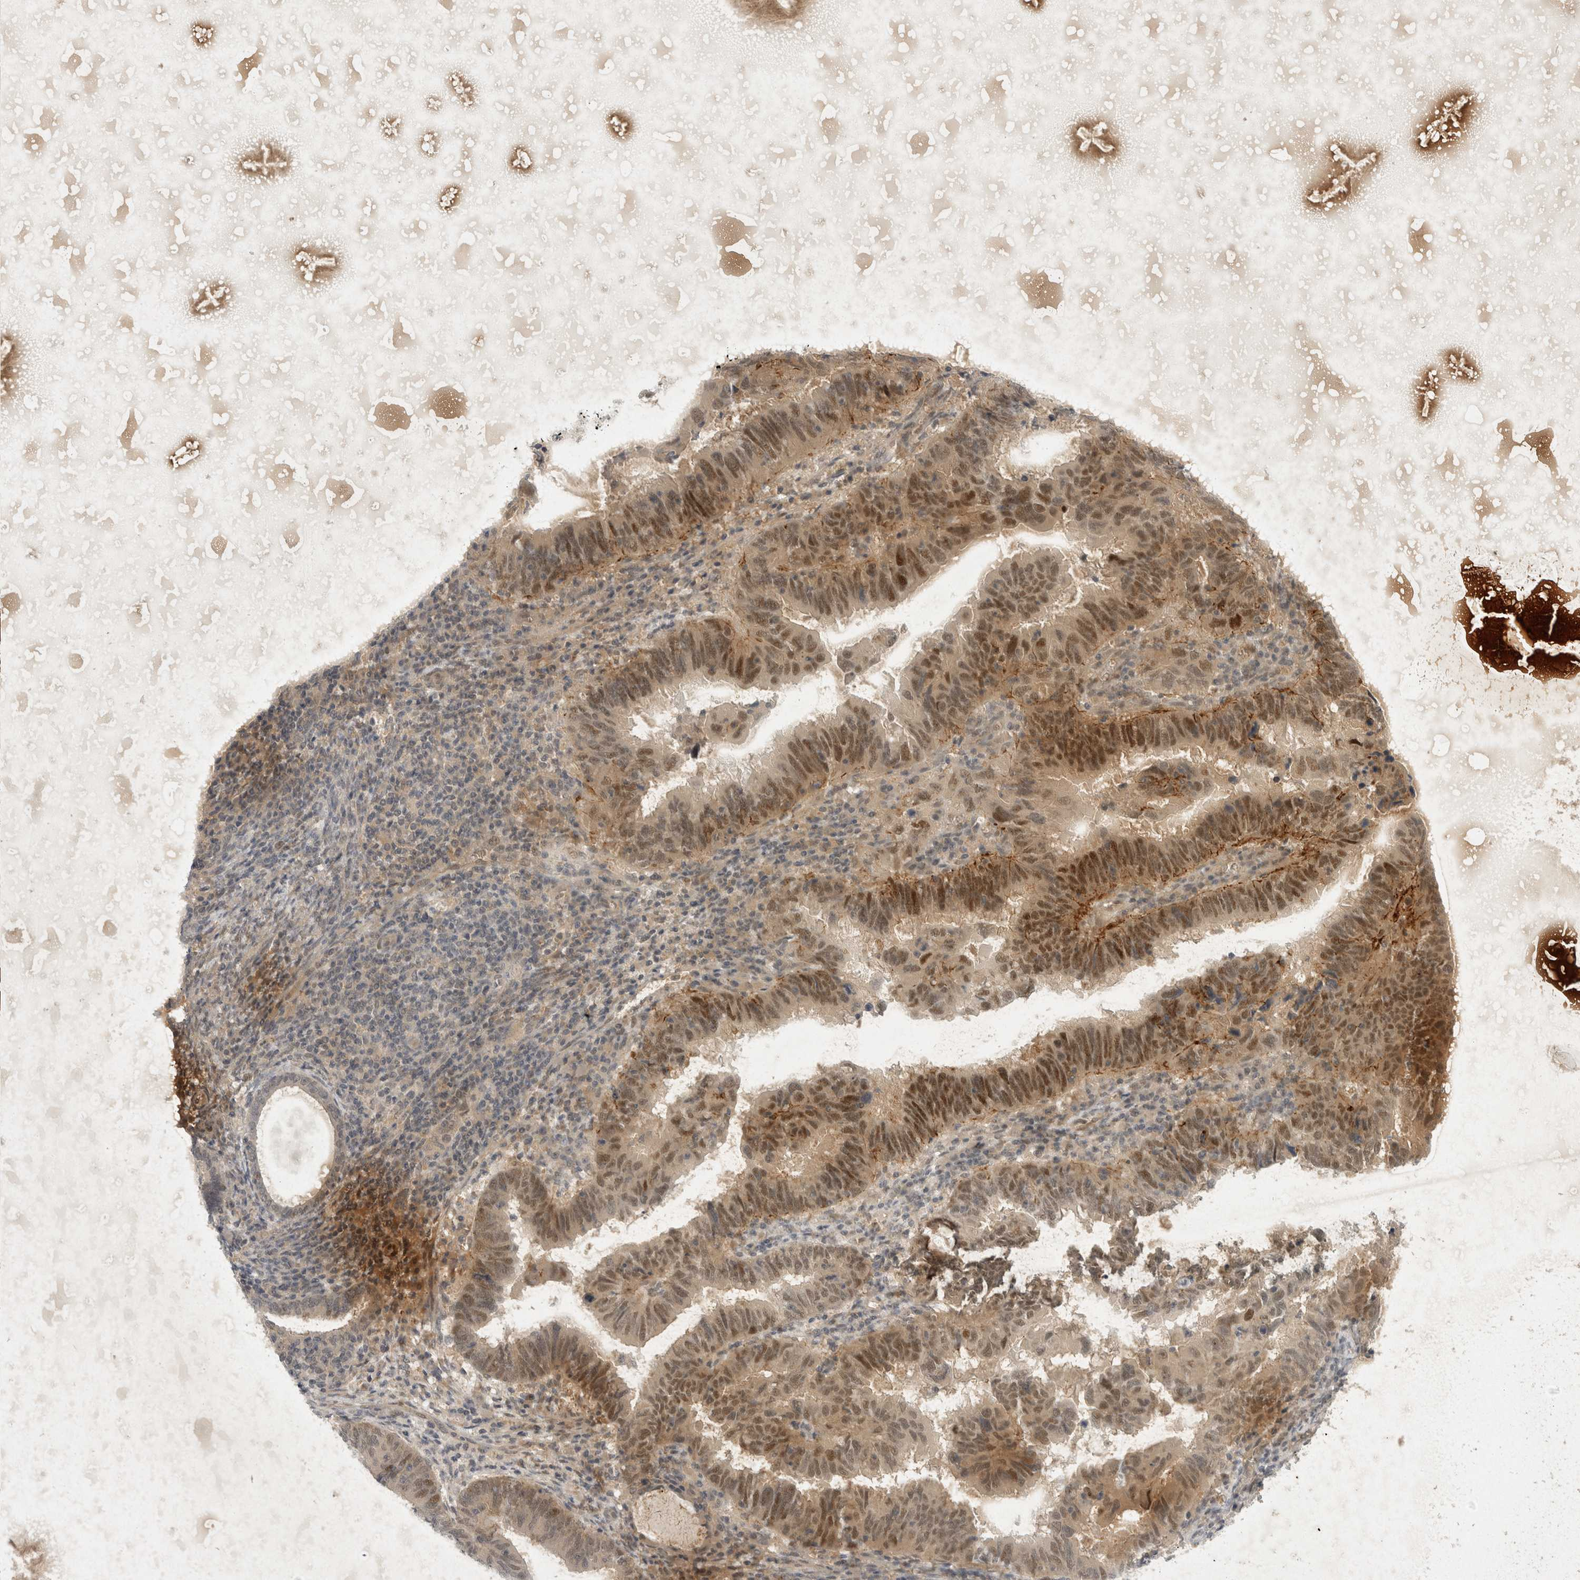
{"staining": {"intensity": "moderate", "quantity": ">75%", "location": "cytoplasmic/membranous,nuclear"}, "tissue": "endometrial cancer", "cell_type": "Tumor cells", "image_type": "cancer", "snomed": [{"axis": "morphology", "description": "Adenocarcinoma, NOS"}, {"axis": "topography", "description": "Uterus"}], "caption": "This micrograph reveals endometrial adenocarcinoma stained with IHC to label a protein in brown. The cytoplasmic/membranous and nuclear of tumor cells show moderate positivity for the protein. Nuclei are counter-stained blue.", "gene": "TOM1L2", "patient": {"sex": "female", "age": 77}}